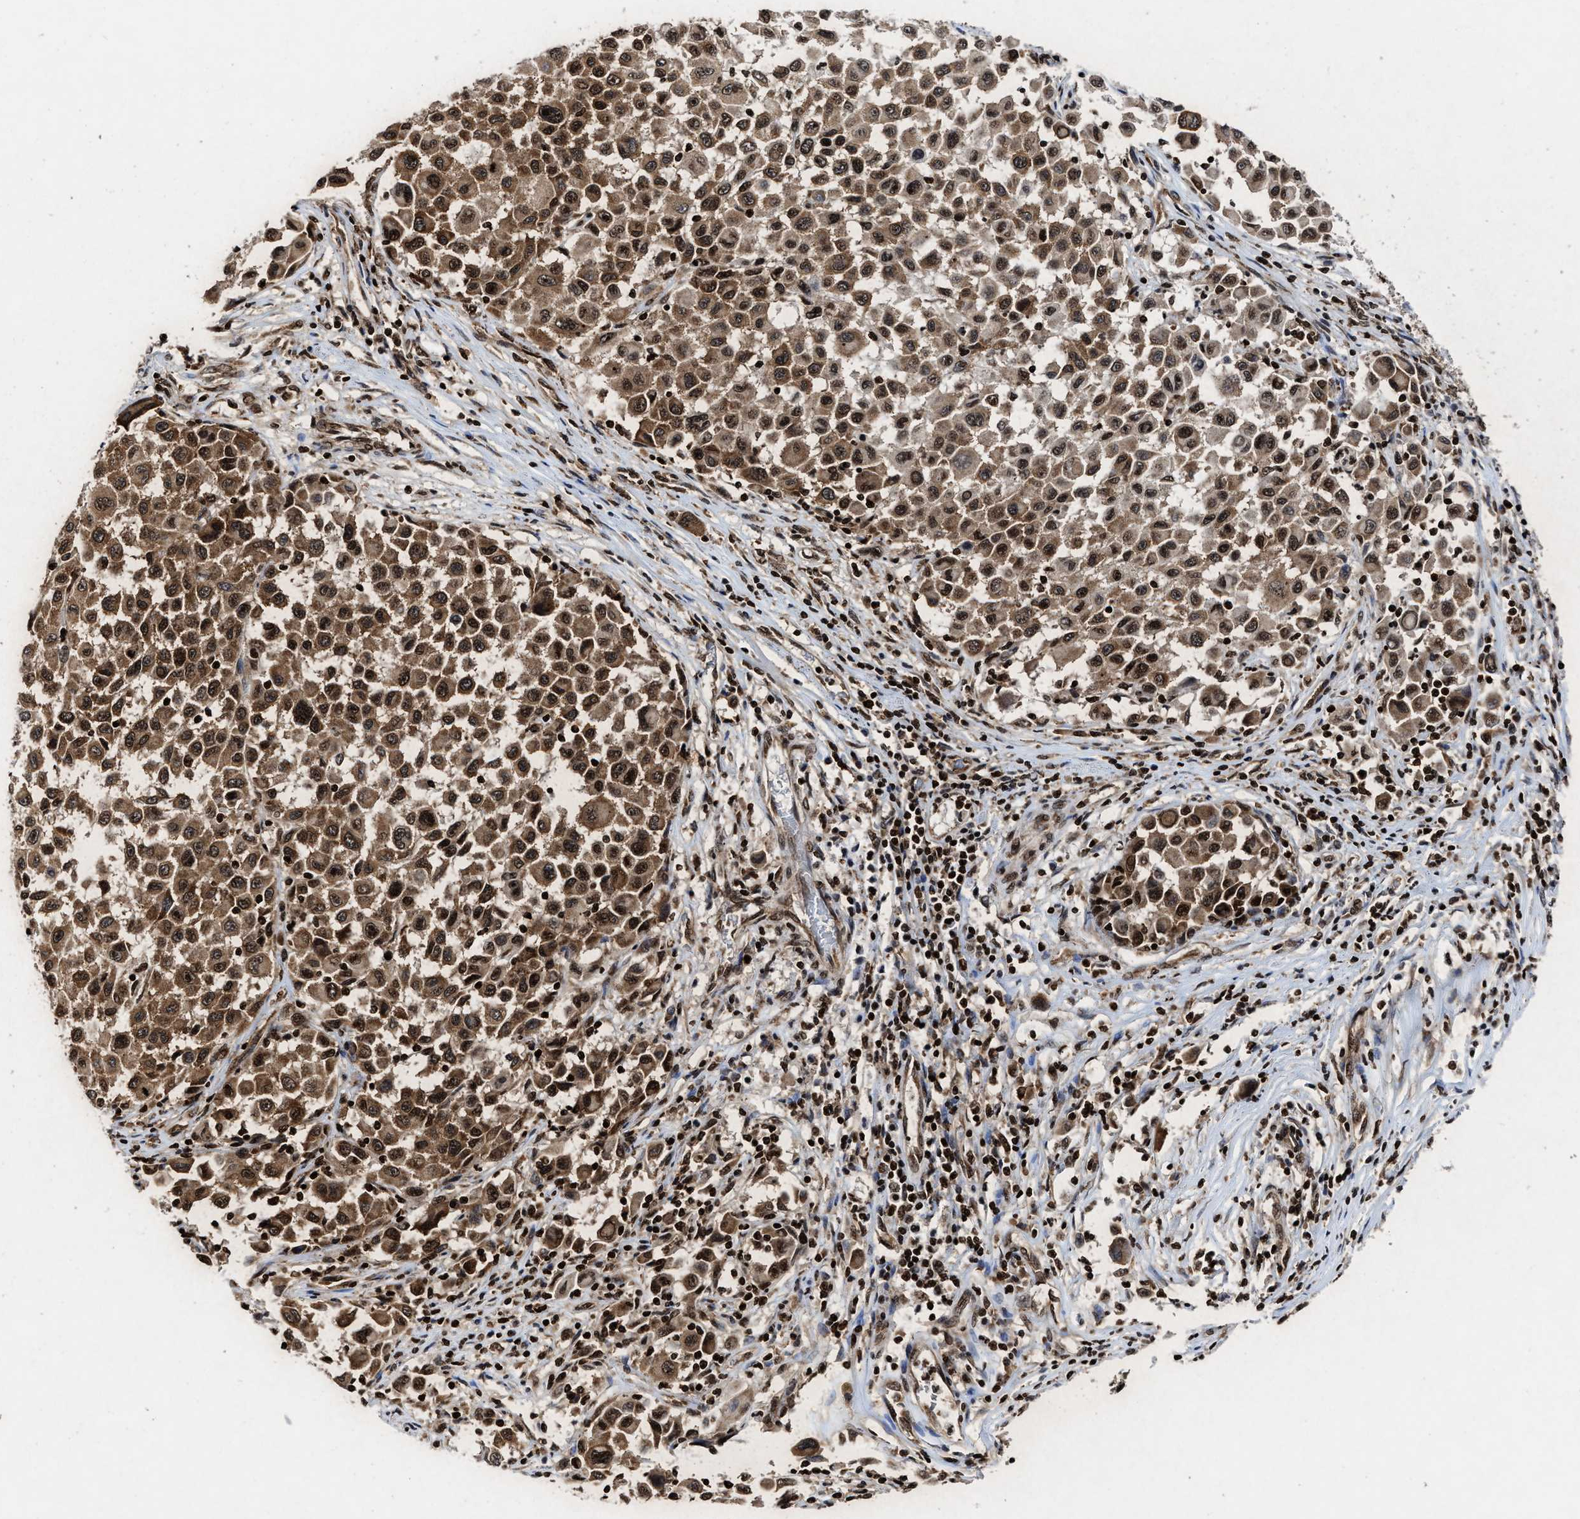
{"staining": {"intensity": "strong", "quantity": ">75%", "location": "cytoplasmic/membranous,nuclear"}, "tissue": "melanoma", "cell_type": "Tumor cells", "image_type": "cancer", "snomed": [{"axis": "morphology", "description": "Malignant melanoma, Metastatic site"}, {"axis": "topography", "description": "Lymph node"}], "caption": "Protein staining by IHC shows strong cytoplasmic/membranous and nuclear expression in about >75% of tumor cells in melanoma.", "gene": "ALYREF", "patient": {"sex": "male", "age": 61}}